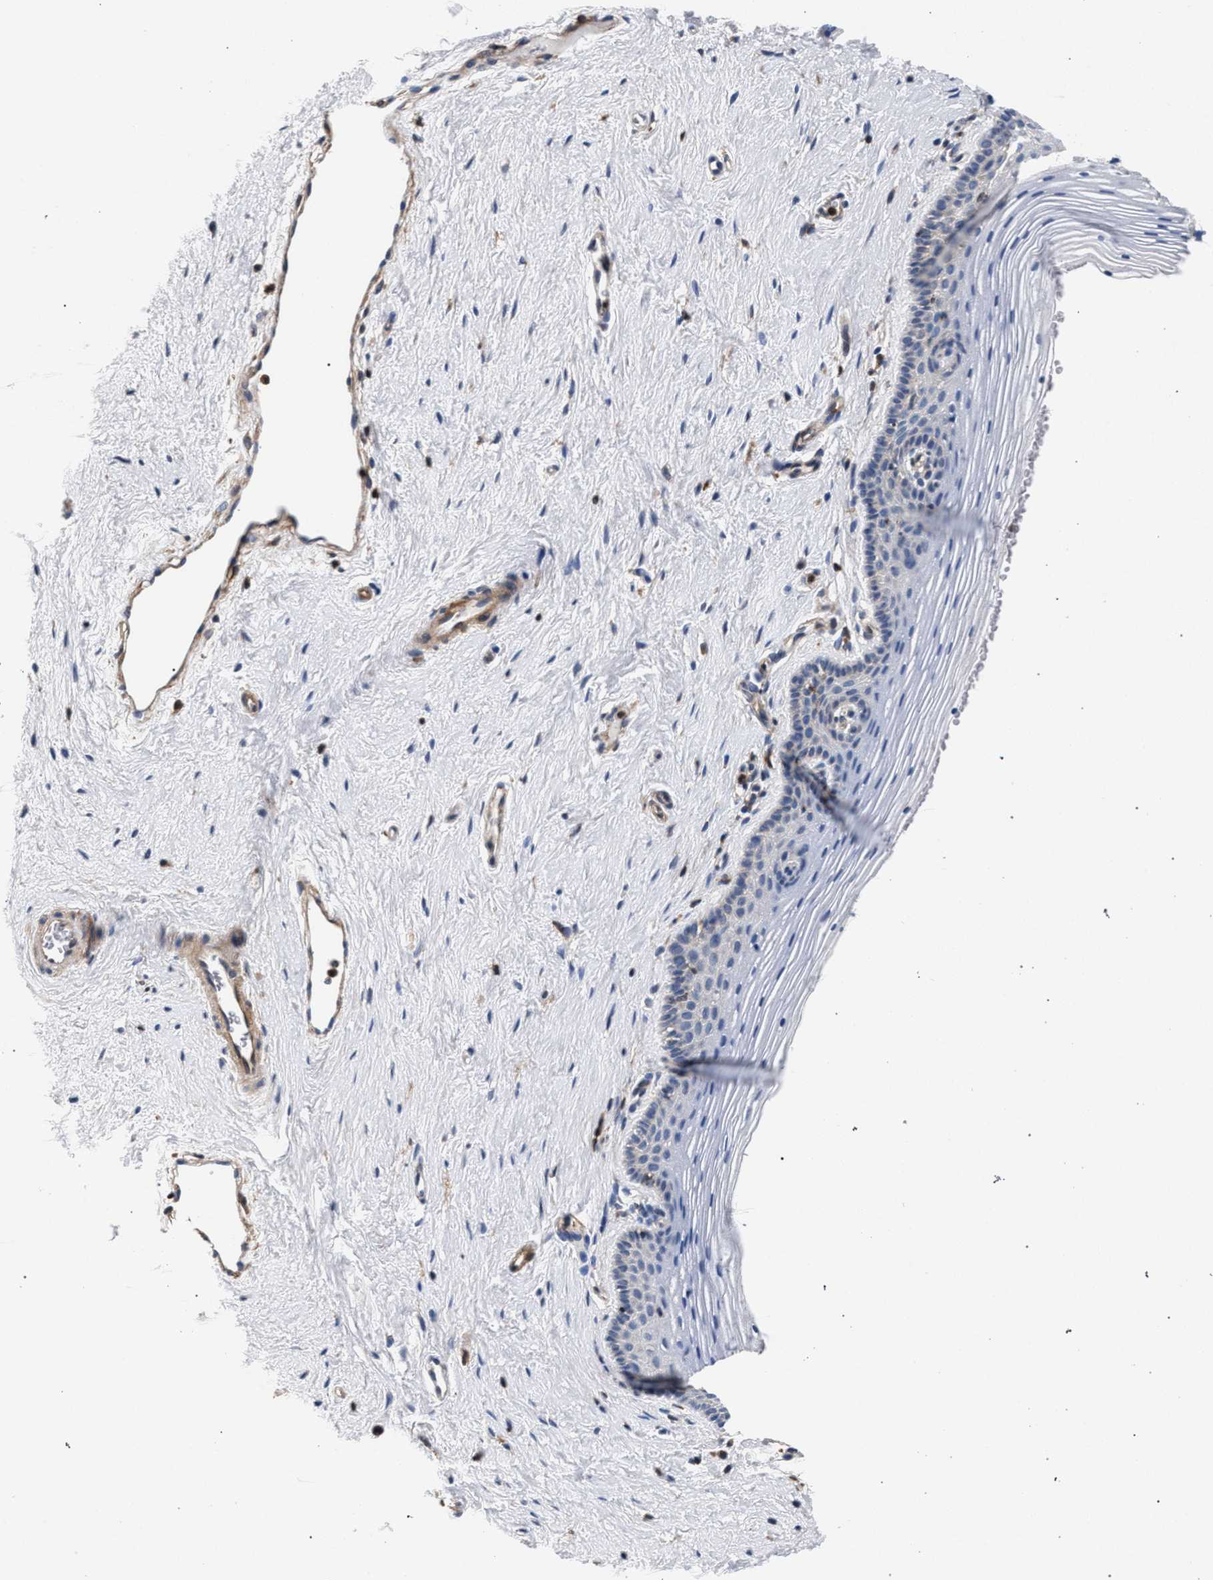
{"staining": {"intensity": "negative", "quantity": "none", "location": "none"}, "tissue": "vagina", "cell_type": "Squamous epithelial cells", "image_type": "normal", "snomed": [{"axis": "morphology", "description": "Normal tissue, NOS"}, {"axis": "topography", "description": "Vagina"}], "caption": "Immunohistochemistry image of unremarkable vagina stained for a protein (brown), which displays no expression in squamous epithelial cells. Nuclei are stained in blue.", "gene": "LASP1", "patient": {"sex": "female", "age": 32}}